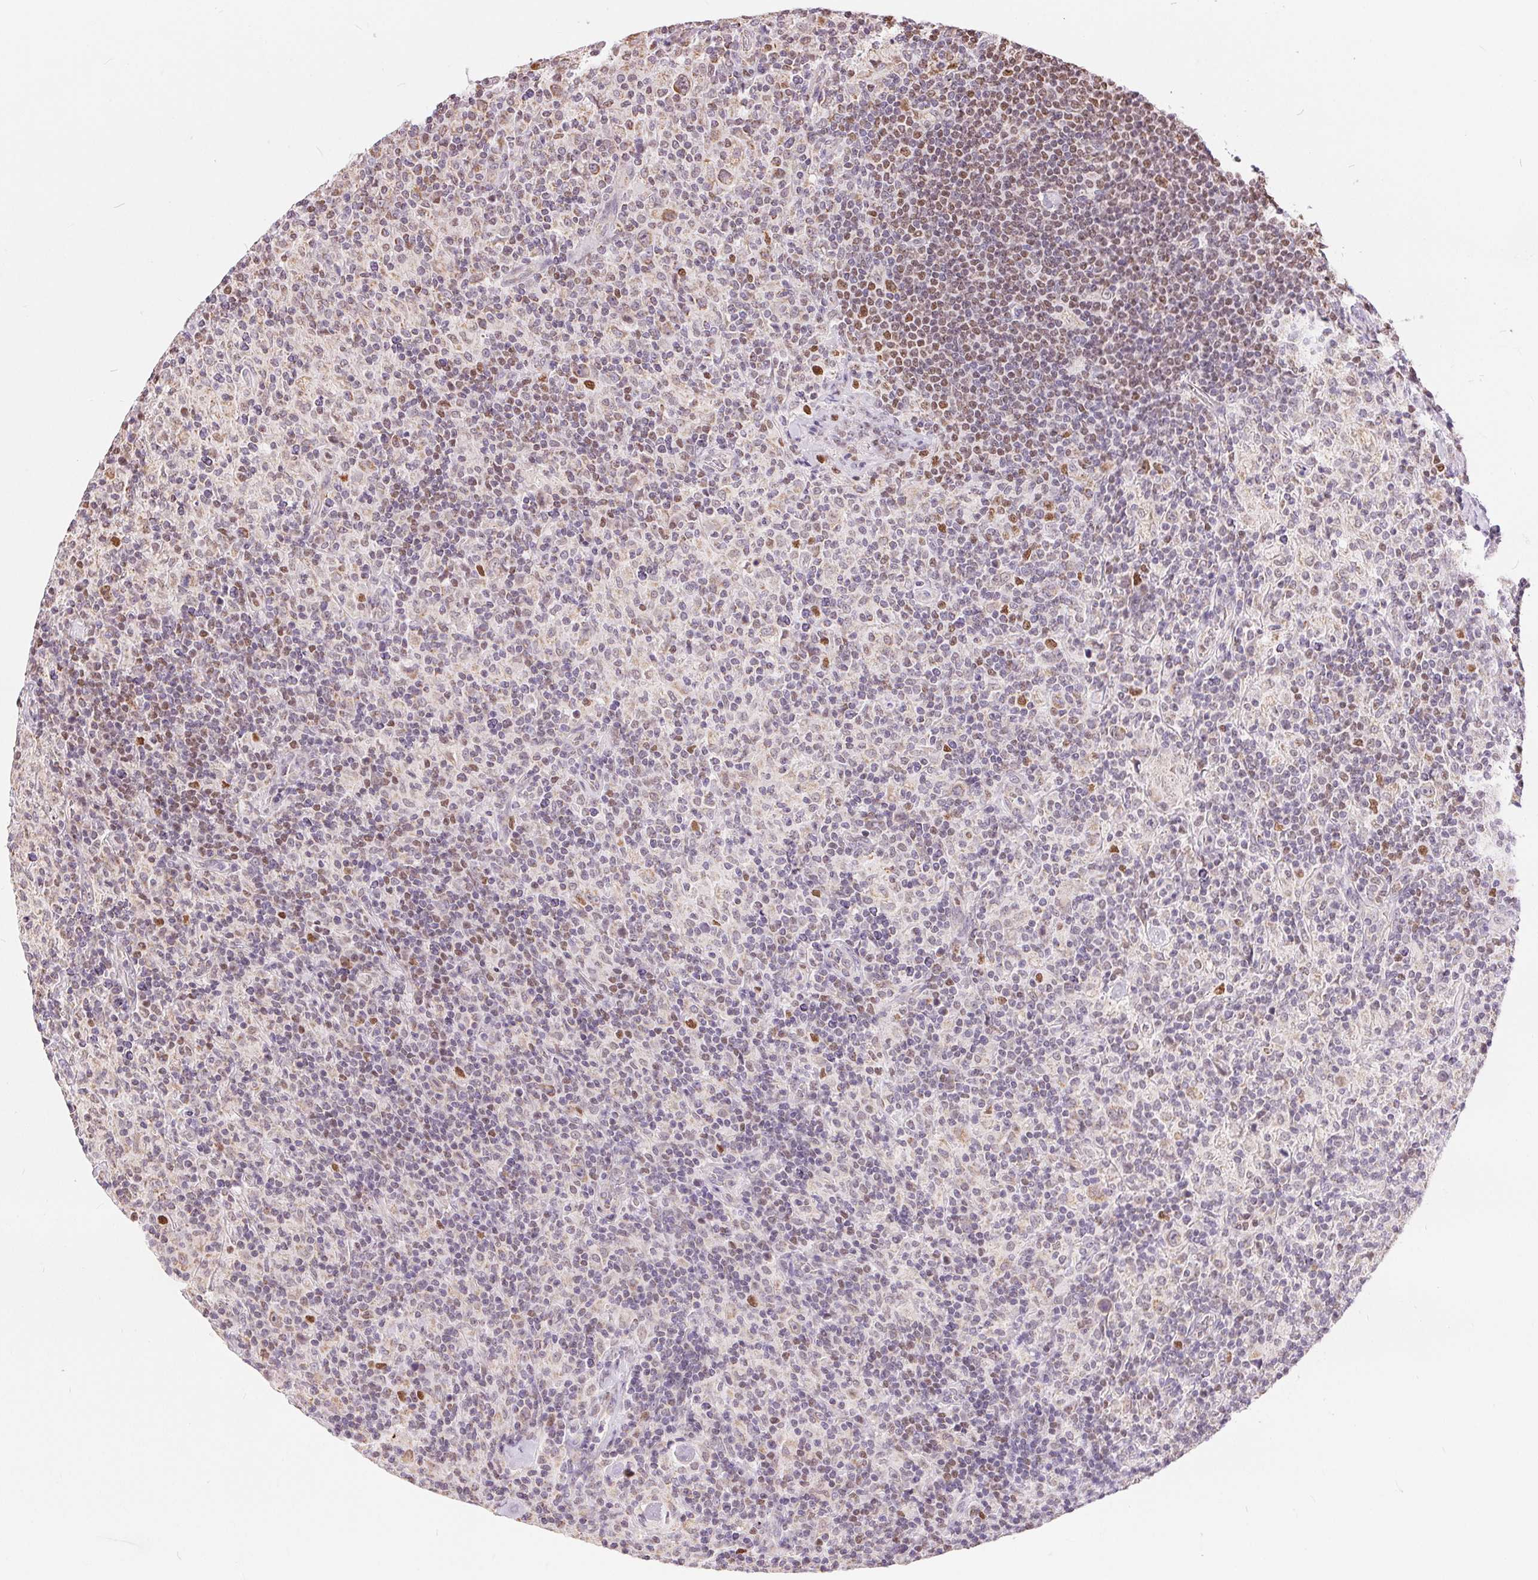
{"staining": {"intensity": "weak", "quantity": "25%-75%", "location": "cytoplasmic/membranous"}, "tissue": "lymphoma", "cell_type": "Tumor cells", "image_type": "cancer", "snomed": [{"axis": "morphology", "description": "Hodgkin's disease, NOS"}, {"axis": "topography", "description": "Lymph node"}], "caption": "The photomicrograph shows staining of lymphoma, revealing weak cytoplasmic/membranous protein positivity (brown color) within tumor cells.", "gene": "POU2F2", "patient": {"sex": "male", "age": 70}}